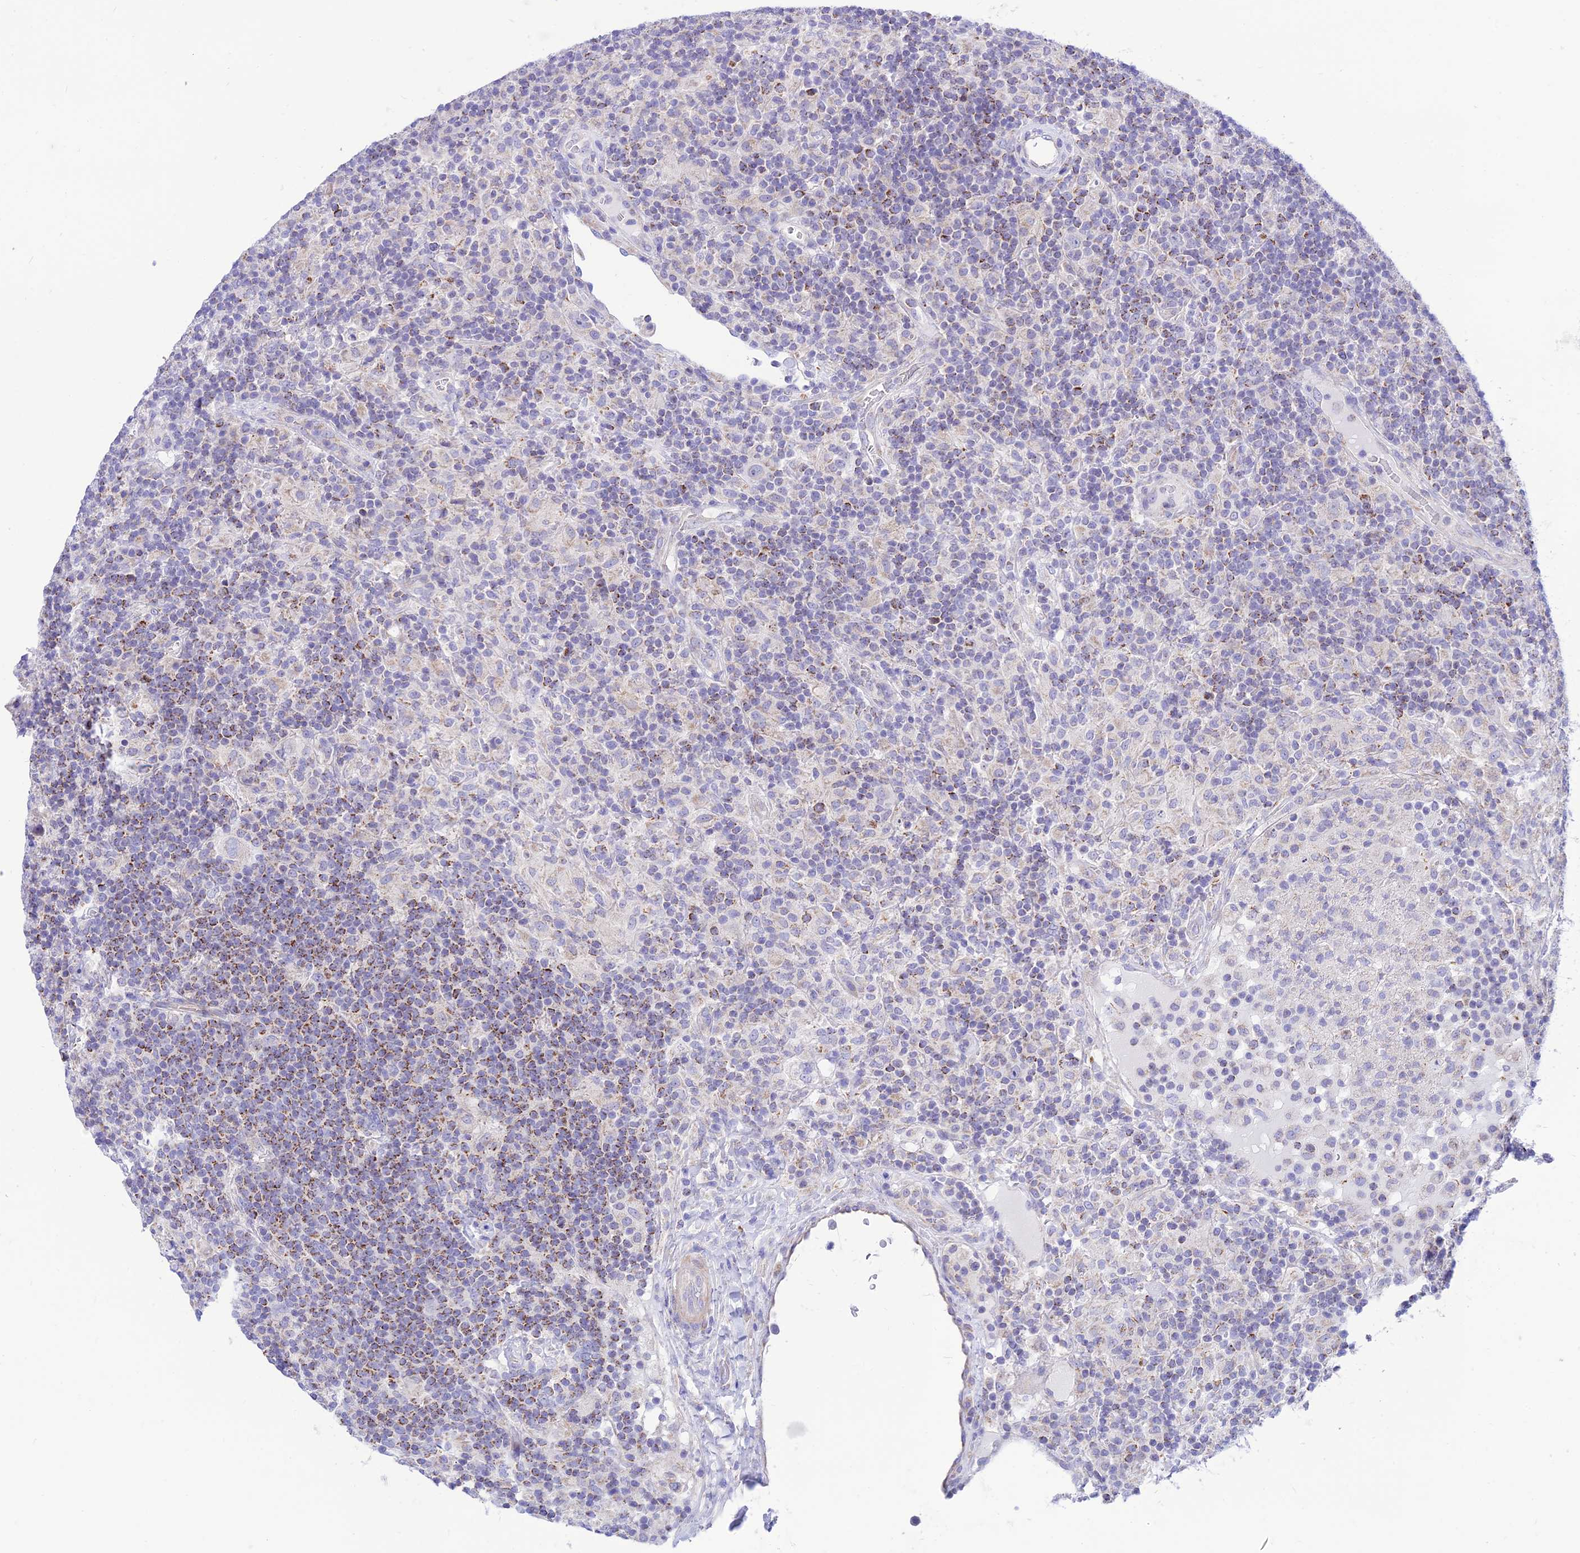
{"staining": {"intensity": "negative", "quantity": "none", "location": "none"}, "tissue": "lymphoma", "cell_type": "Tumor cells", "image_type": "cancer", "snomed": [{"axis": "morphology", "description": "Hodgkin's disease, NOS"}, {"axis": "topography", "description": "Lymph node"}], "caption": "DAB immunohistochemical staining of lymphoma reveals no significant expression in tumor cells. The staining is performed using DAB brown chromogen with nuclei counter-stained in using hematoxylin.", "gene": "FAM186B", "patient": {"sex": "male", "age": 70}}